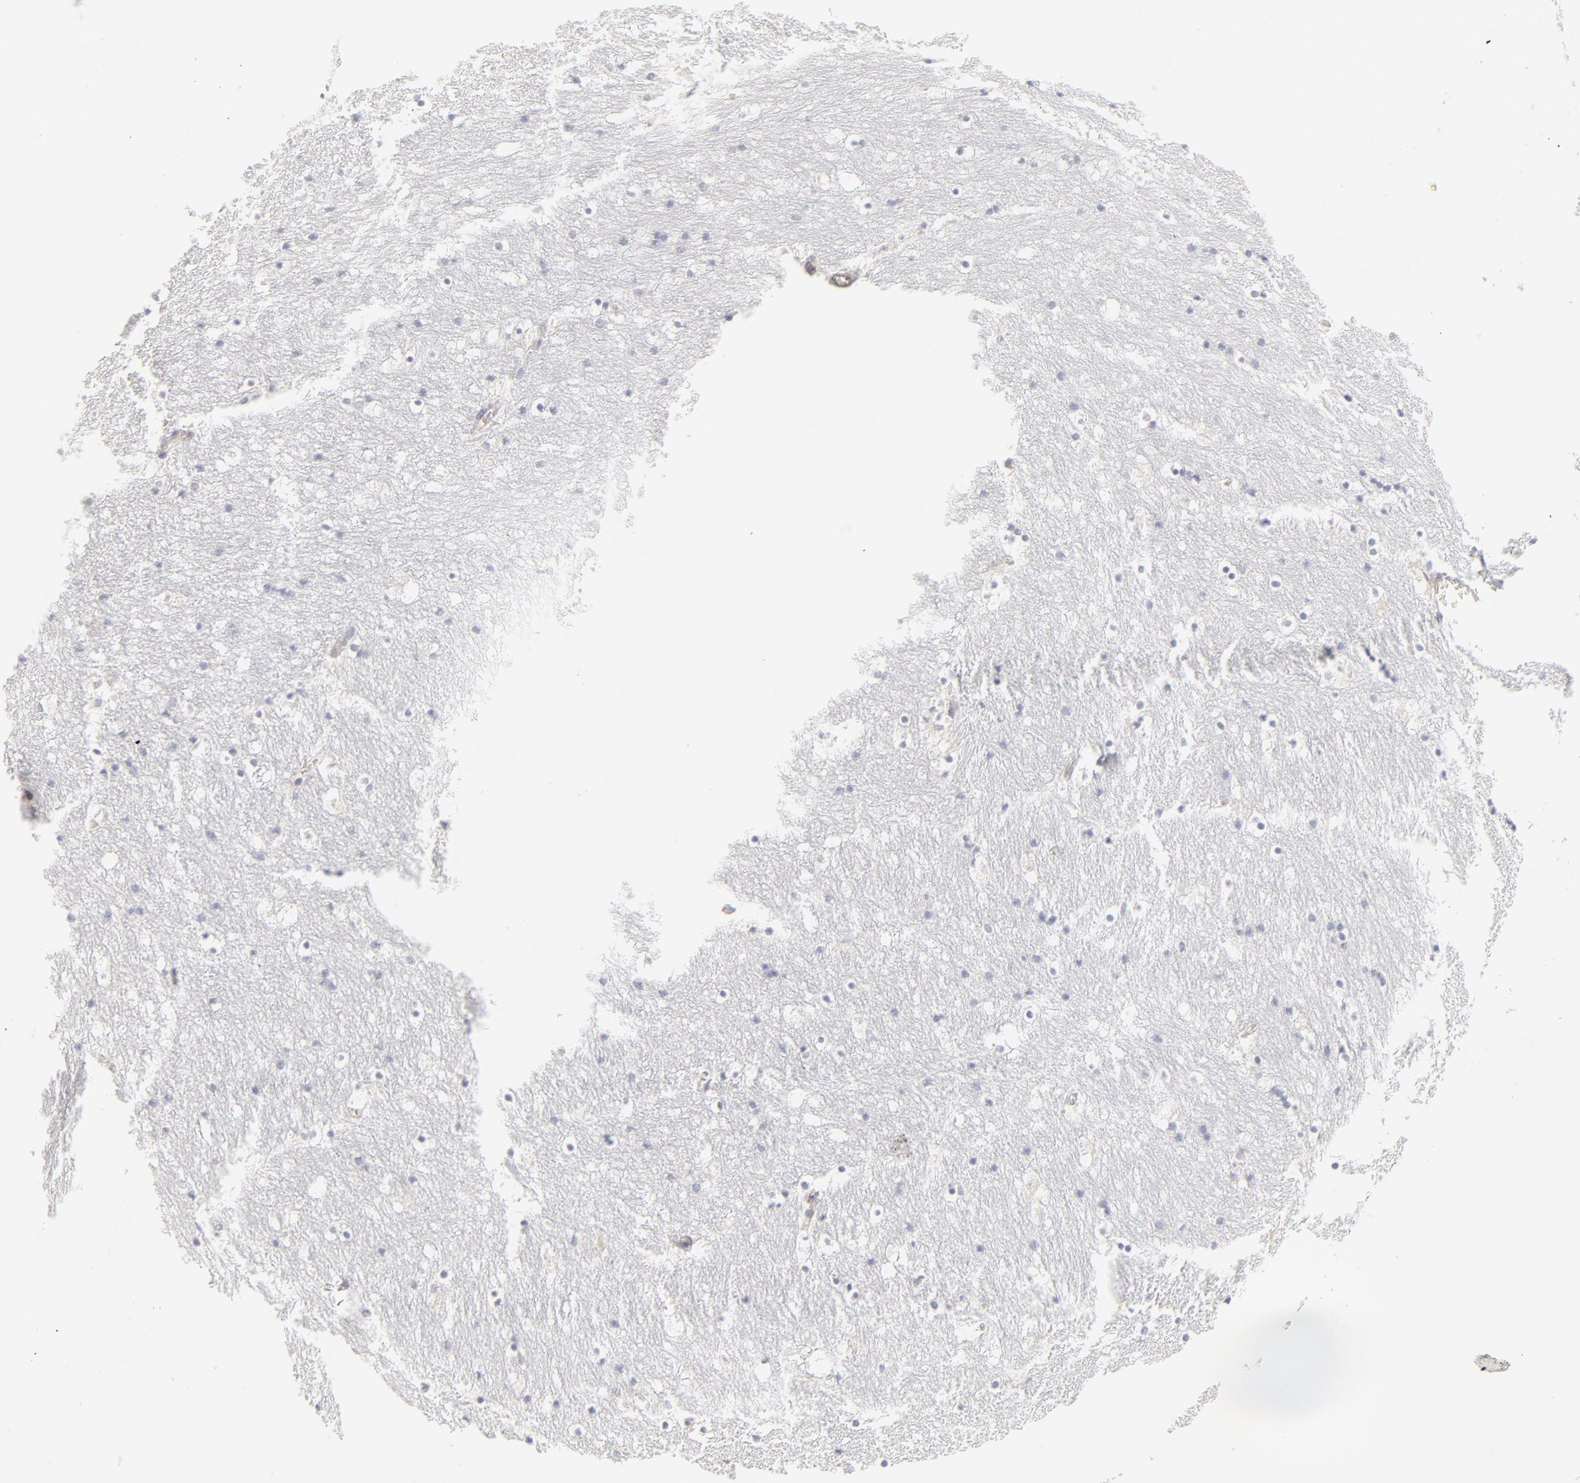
{"staining": {"intensity": "negative", "quantity": "none", "location": "none"}, "tissue": "caudate", "cell_type": "Glial cells", "image_type": "normal", "snomed": [{"axis": "morphology", "description": "Normal tissue, NOS"}, {"axis": "topography", "description": "Lateral ventricle wall"}], "caption": "High magnification brightfield microscopy of benign caudate stained with DAB (3,3'-diaminobenzidine) (brown) and counterstained with hematoxylin (blue): glial cells show no significant staining.", "gene": "ELF3", "patient": {"sex": "male", "age": 45}}